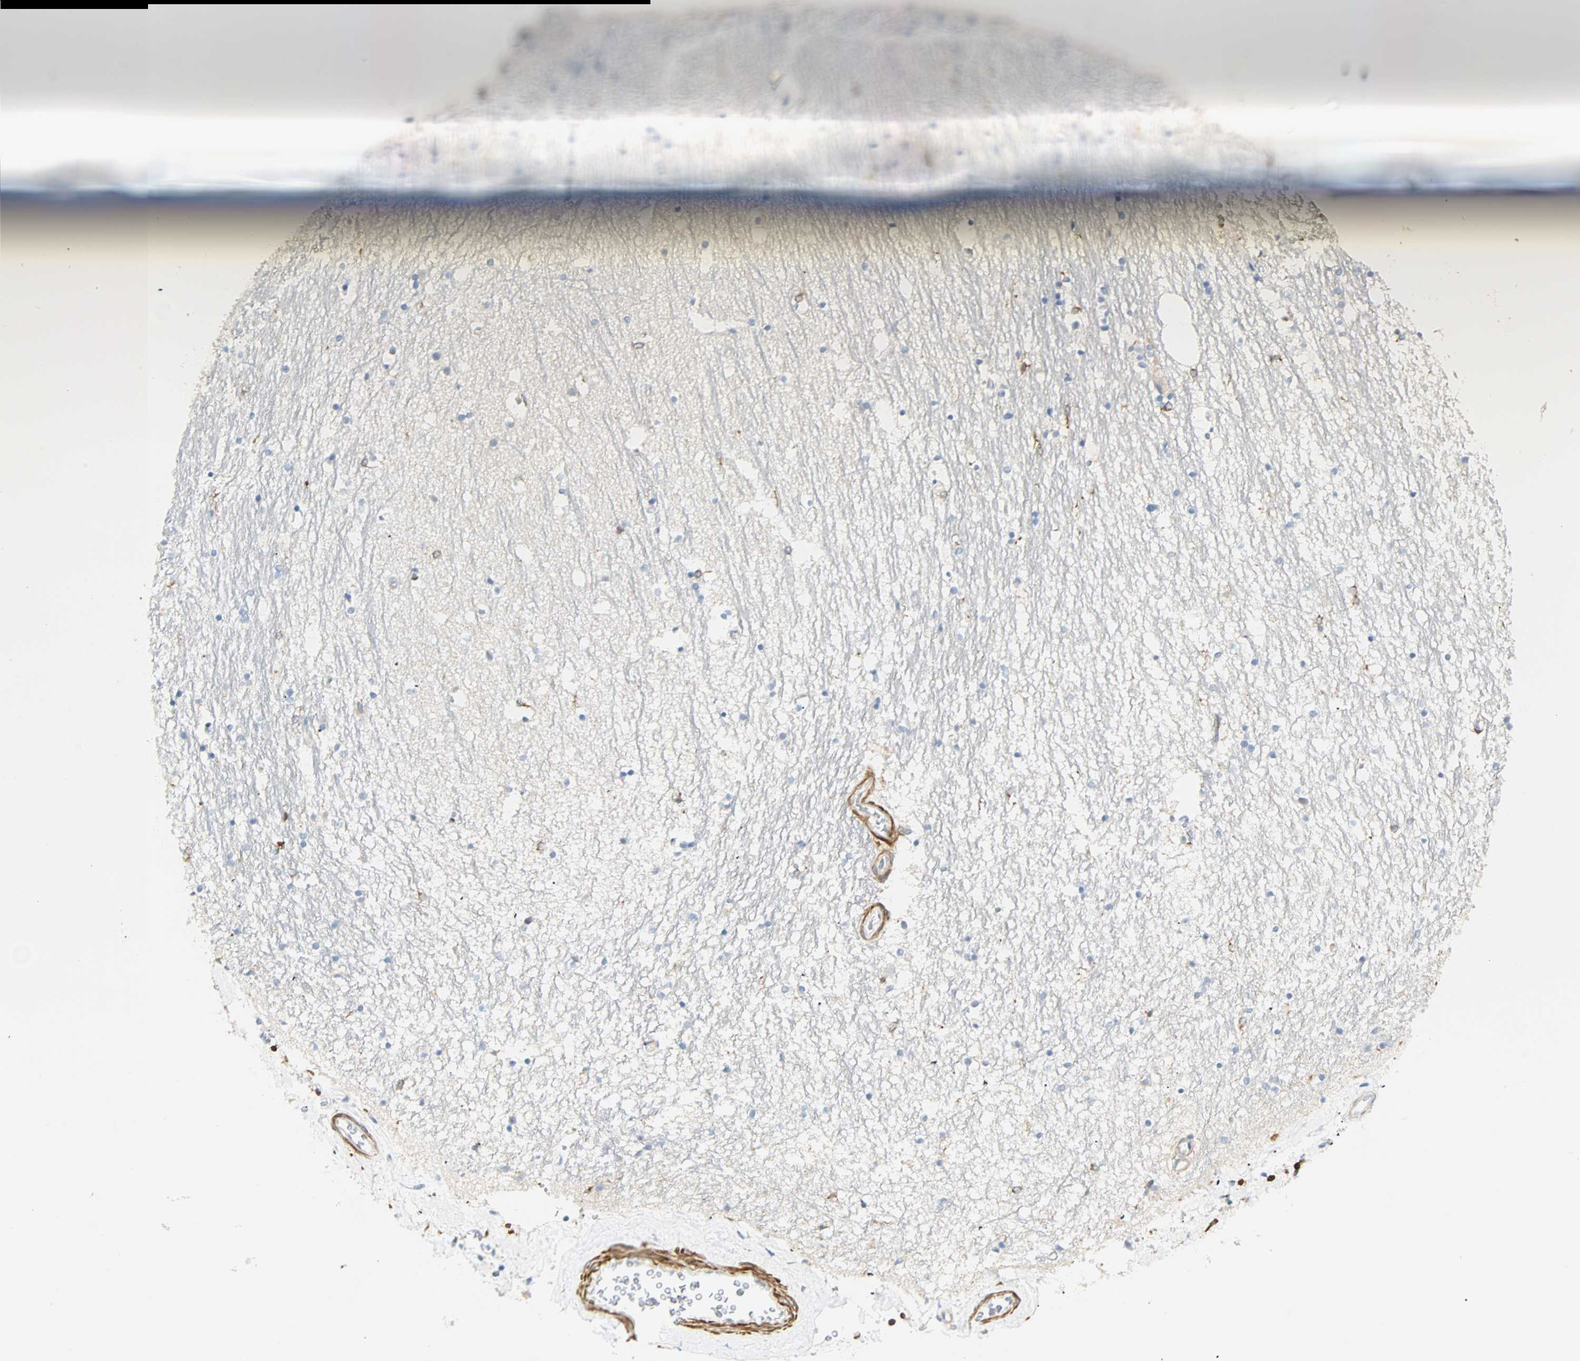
{"staining": {"intensity": "negative", "quantity": "none", "location": "none"}, "tissue": "hippocampus", "cell_type": "Glial cells", "image_type": "normal", "snomed": [{"axis": "morphology", "description": "Normal tissue, NOS"}, {"axis": "topography", "description": "Hippocampus"}], "caption": "Immunohistochemical staining of benign human hippocampus displays no significant expression in glial cells. (Stains: DAB immunohistochemistry (IHC) with hematoxylin counter stain, Microscopy: brightfield microscopy at high magnification).", "gene": "FMNL1", "patient": {"sex": "male", "age": 45}}